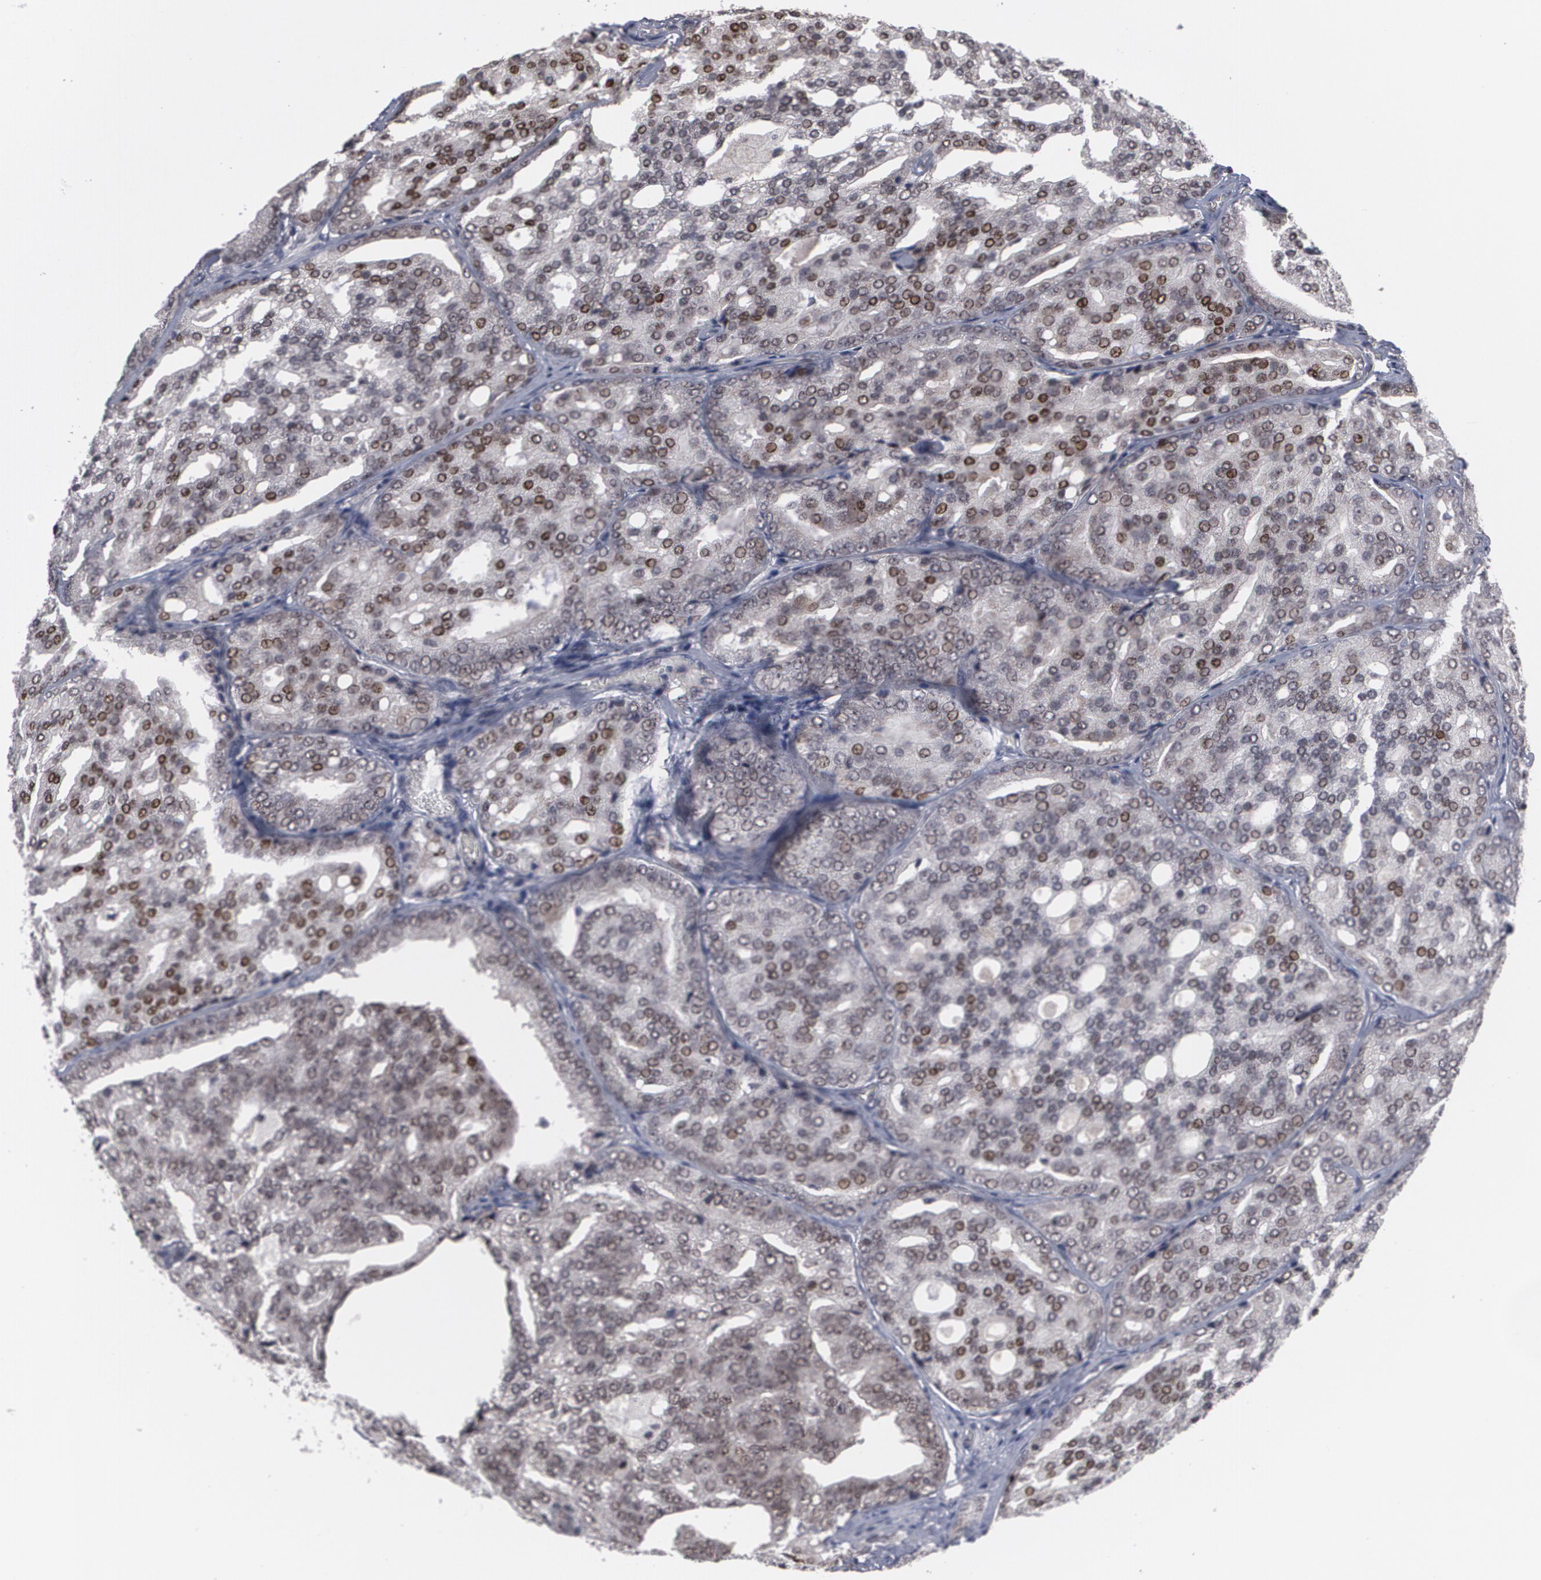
{"staining": {"intensity": "weak", "quantity": "<25%", "location": "nuclear"}, "tissue": "prostate cancer", "cell_type": "Tumor cells", "image_type": "cancer", "snomed": [{"axis": "morphology", "description": "Adenocarcinoma, High grade"}, {"axis": "topography", "description": "Prostate"}], "caption": "DAB immunohistochemical staining of human prostate cancer shows no significant staining in tumor cells.", "gene": "INTS6", "patient": {"sex": "male", "age": 64}}